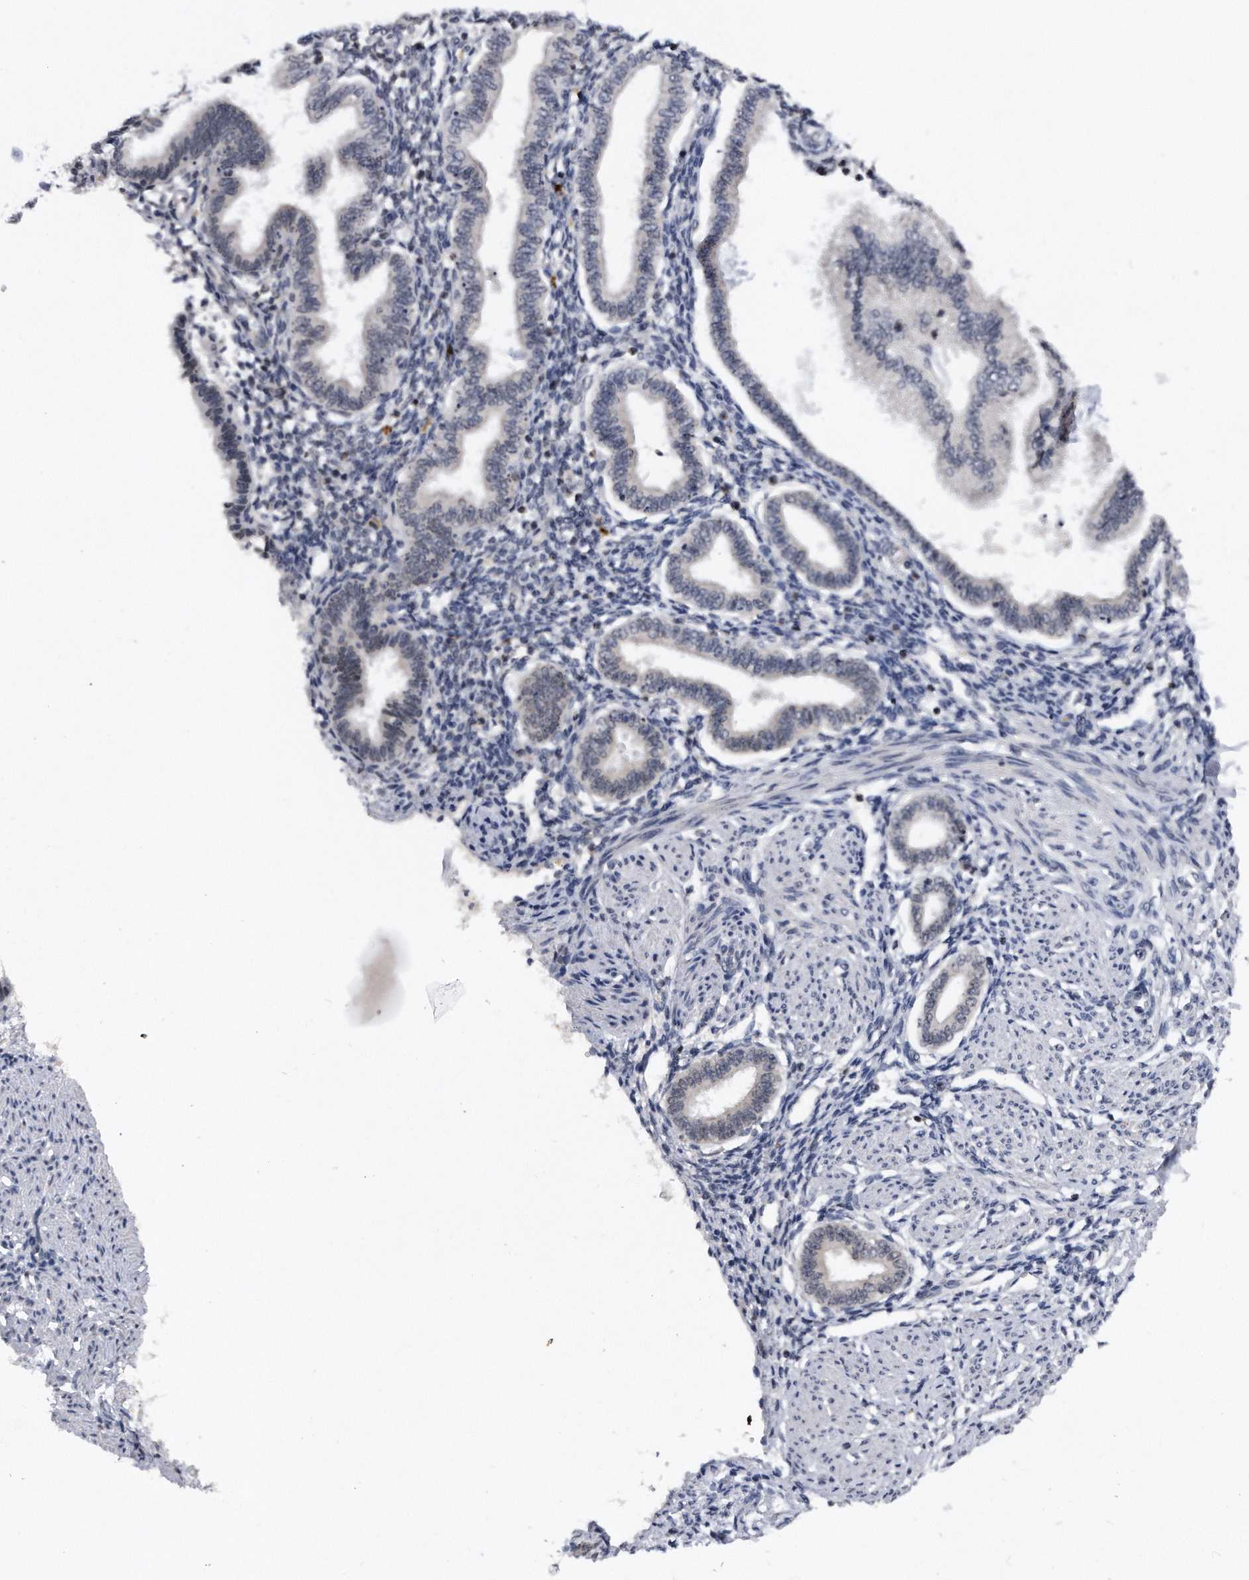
{"staining": {"intensity": "negative", "quantity": "none", "location": "none"}, "tissue": "endometrium", "cell_type": "Cells in endometrial stroma", "image_type": "normal", "snomed": [{"axis": "morphology", "description": "Normal tissue, NOS"}, {"axis": "topography", "description": "Endometrium"}], "caption": "Cells in endometrial stroma are negative for protein expression in benign human endometrium. Brightfield microscopy of immunohistochemistry stained with DAB (brown) and hematoxylin (blue), captured at high magnification.", "gene": "VIRMA", "patient": {"sex": "female", "age": 53}}